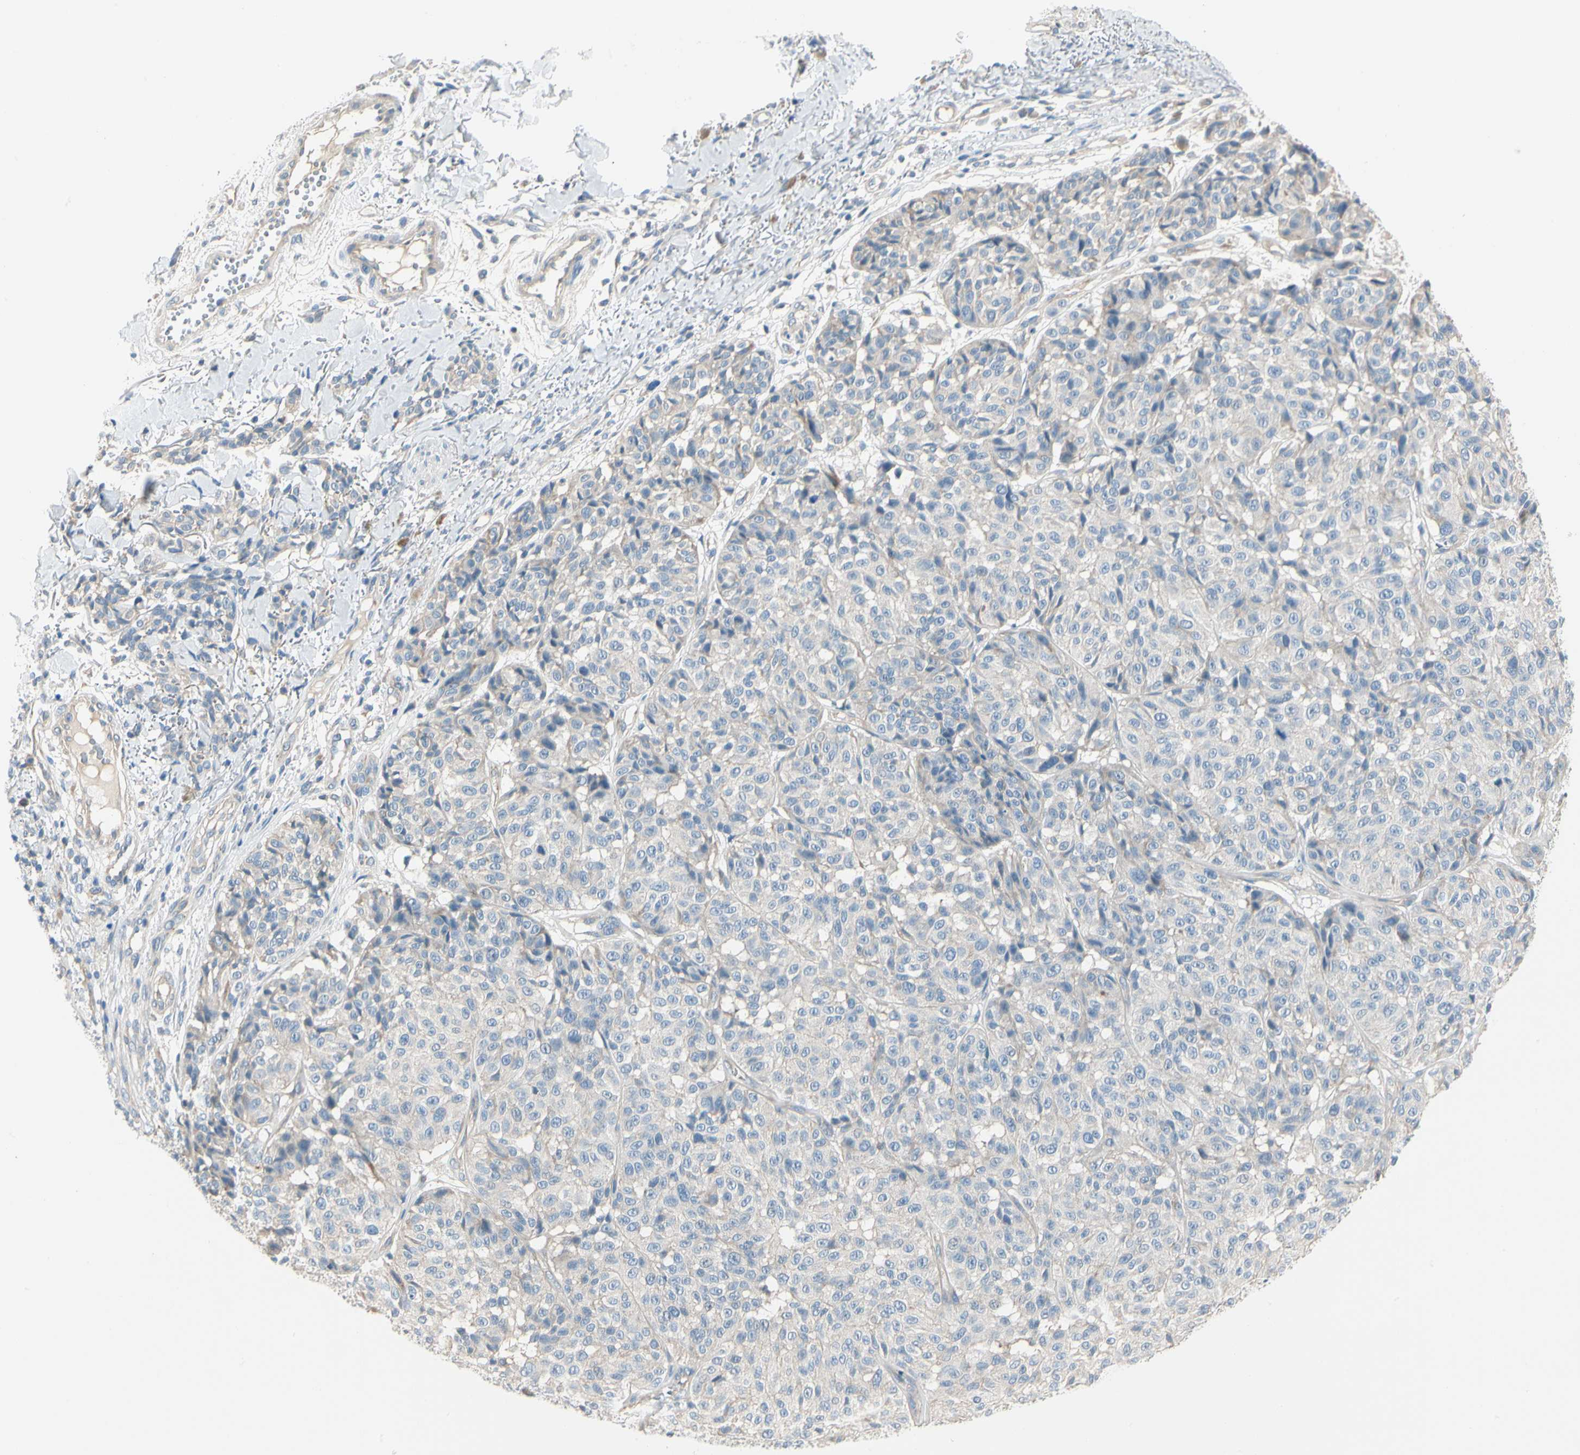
{"staining": {"intensity": "negative", "quantity": "none", "location": "none"}, "tissue": "melanoma", "cell_type": "Tumor cells", "image_type": "cancer", "snomed": [{"axis": "morphology", "description": "Malignant melanoma, NOS"}, {"axis": "topography", "description": "Skin"}], "caption": "Photomicrograph shows no significant protein positivity in tumor cells of malignant melanoma.", "gene": "DUSP12", "patient": {"sex": "female", "age": 46}}